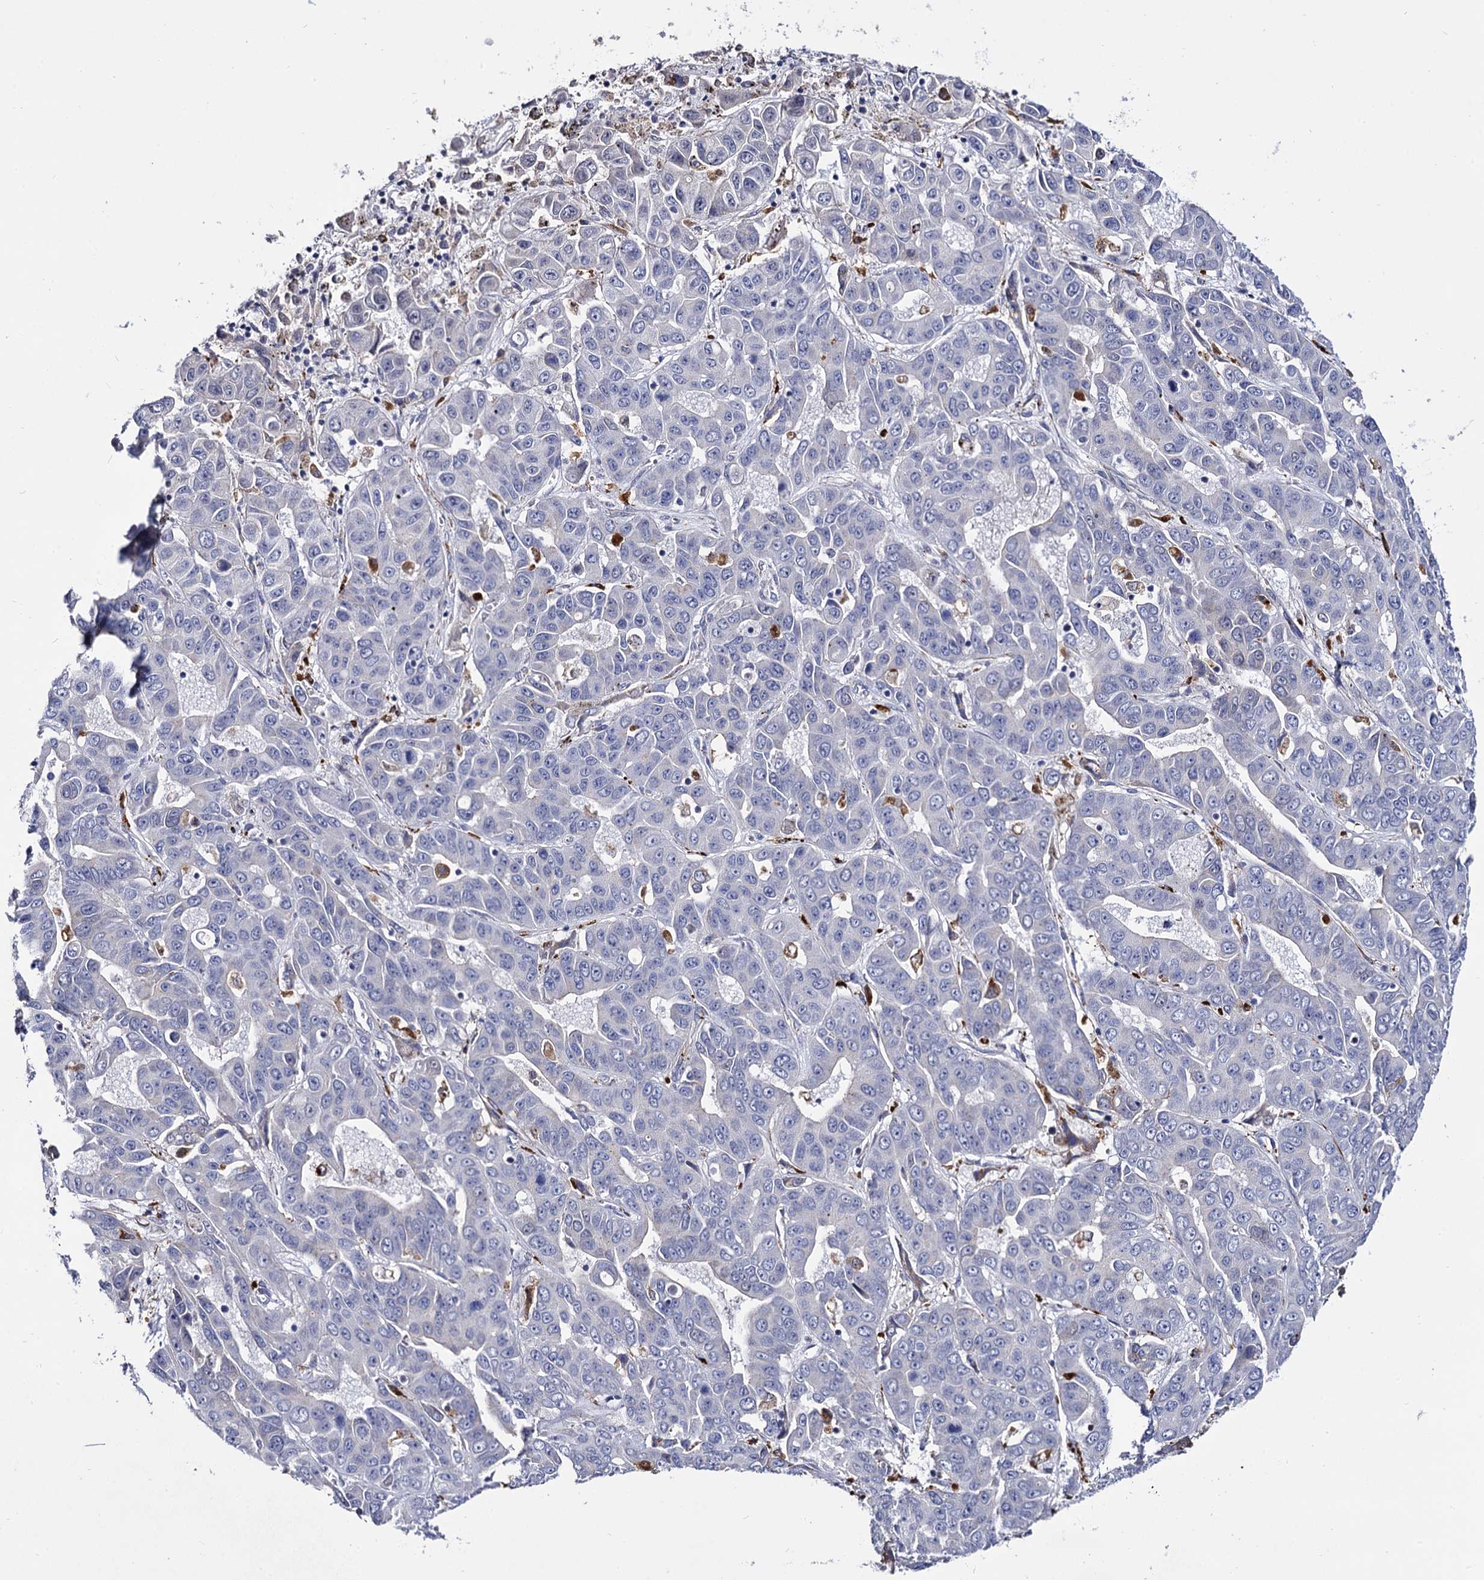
{"staining": {"intensity": "negative", "quantity": "none", "location": "none"}, "tissue": "liver cancer", "cell_type": "Tumor cells", "image_type": "cancer", "snomed": [{"axis": "morphology", "description": "Cholangiocarcinoma"}, {"axis": "topography", "description": "Liver"}], "caption": "There is no significant positivity in tumor cells of cholangiocarcinoma (liver).", "gene": "MICAL2", "patient": {"sex": "female", "age": 52}}